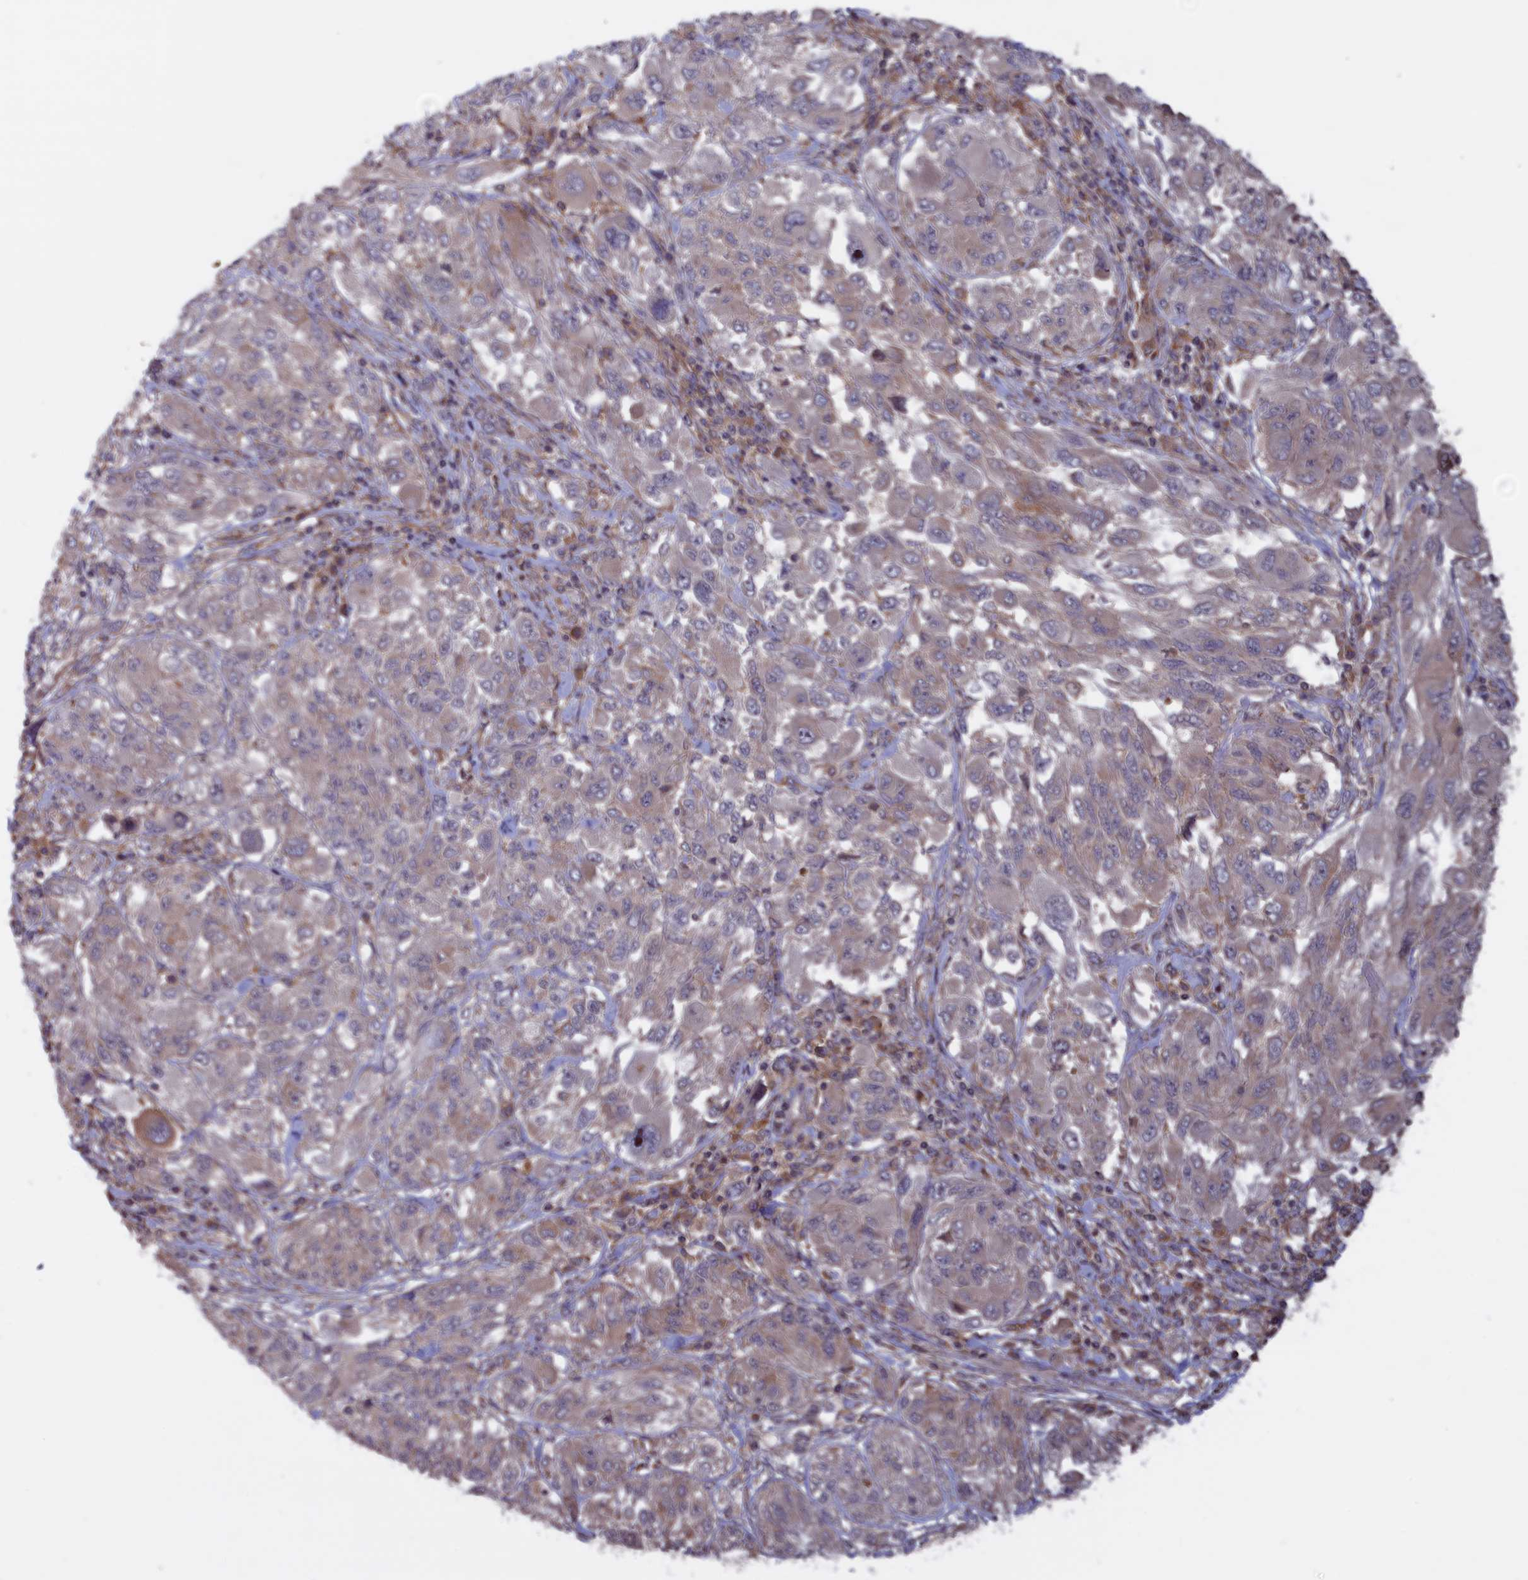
{"staining": {"intensity": "weak", "quantity": "<25%", "location": "cytoplasmic/membranous"}, "tissue": "melanoma", "cell_type": "Tumor cells", "image_type": "cancer", "snomed": [{"axis": "morphology", "description": "Malignant melanoma, NOS"}, {"axis": "topography", "description": "Skin"}], "caption": "Micrograph shows no protein staining in tumor cells of melanoma tissue.", "gene": "CACTIN", "patient": {"sex": "female", "age": 91}}